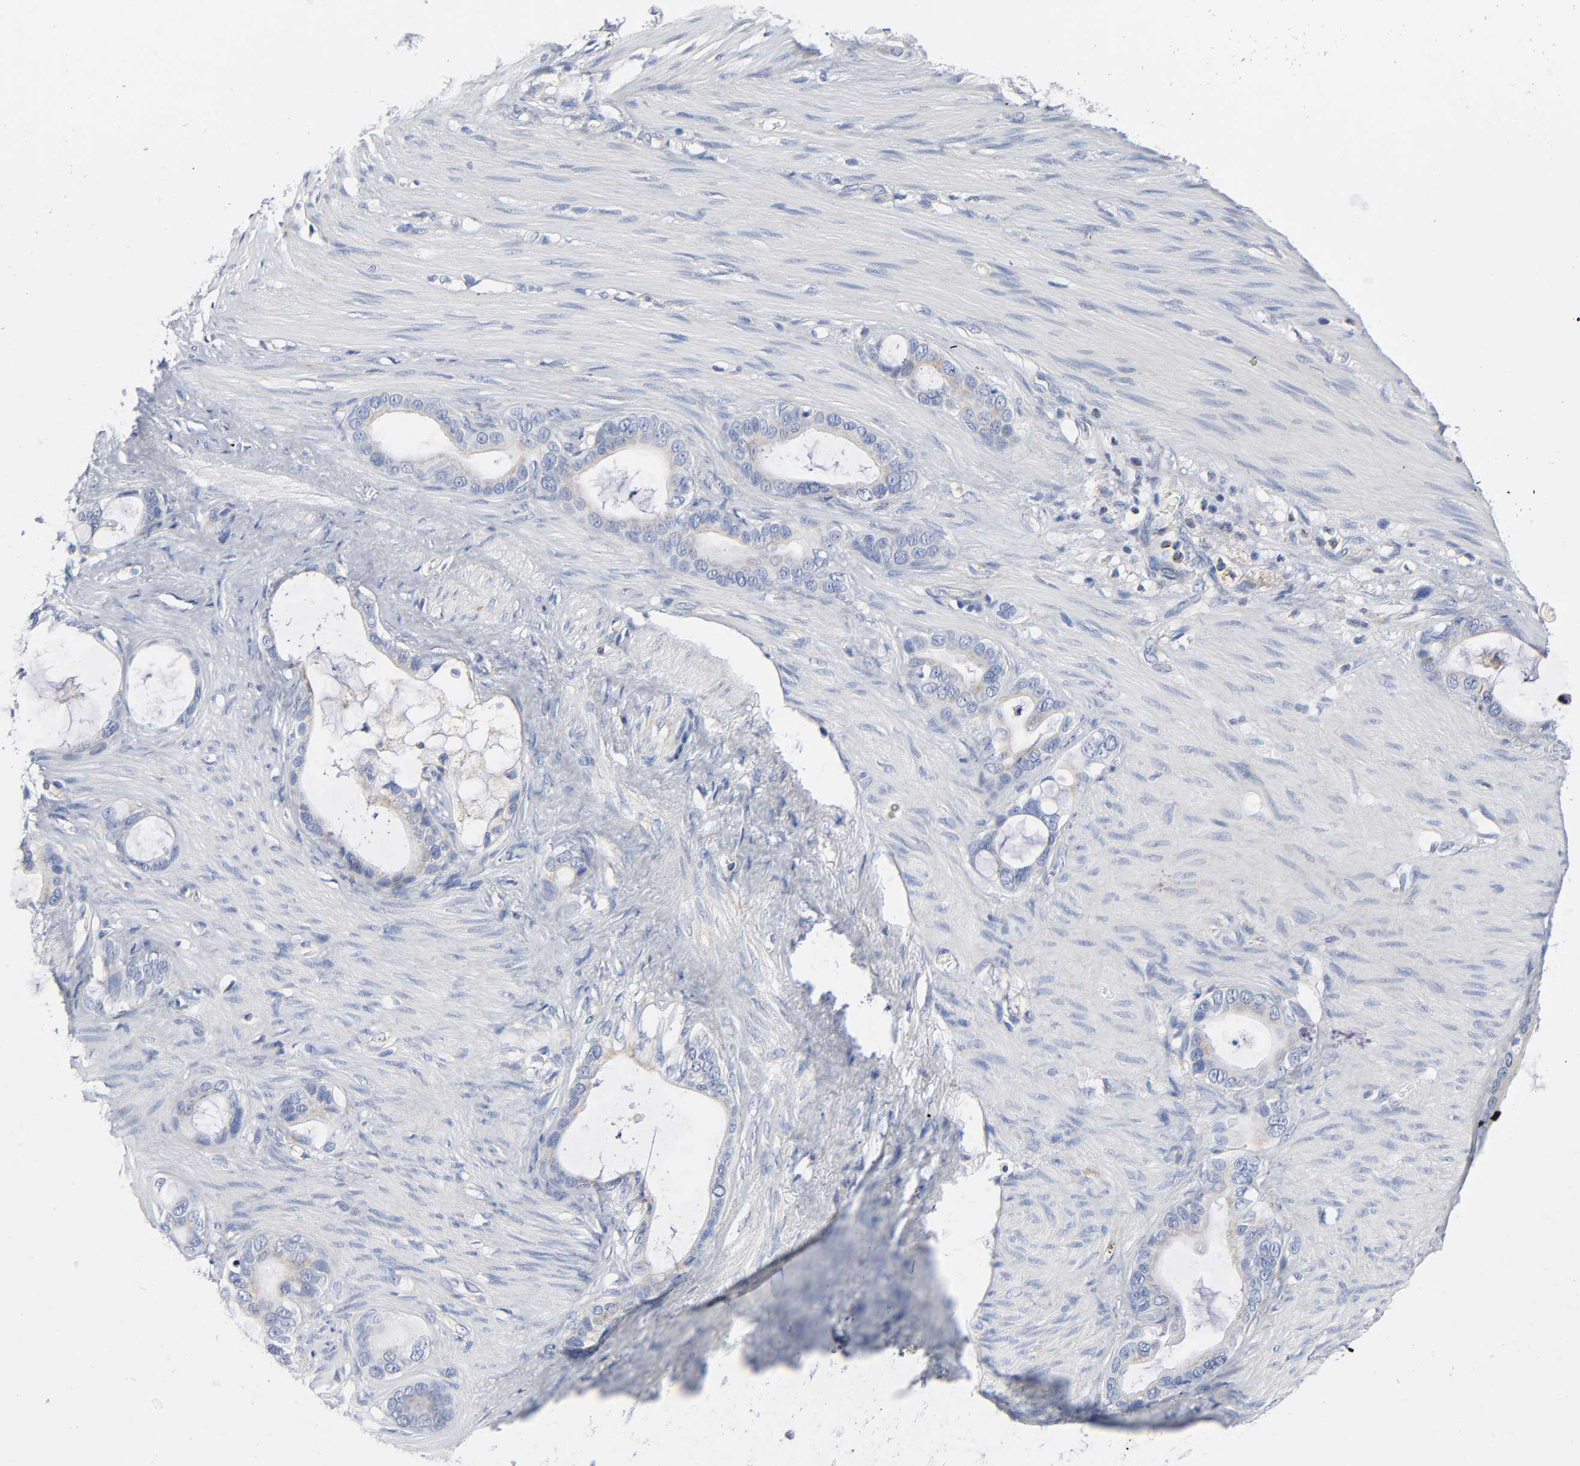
{"staining": {"intensity": "strong", "quantity": "<25%", "location": "cytoplasmic/membranous"}, "tissue": "stomach cancer", "cell_type": "Tumor cells", "image_type": "cancer", "snomed": [{"axis": "morphology", "description": "Adenocarcinoma, NOS"}, {"axis": "topography", "description": "Stomach"}], "caption": "An IHC histopathology image of tumor tissue is shown. Protein staining in brown highlights strong cytoplasmic/membranous positivity in stomach cancer within tumor cells. (IHC, brightfield microscopy, high magnification).", "gene": "BAK1", "patient": {"sex": "female", "age": 75}}